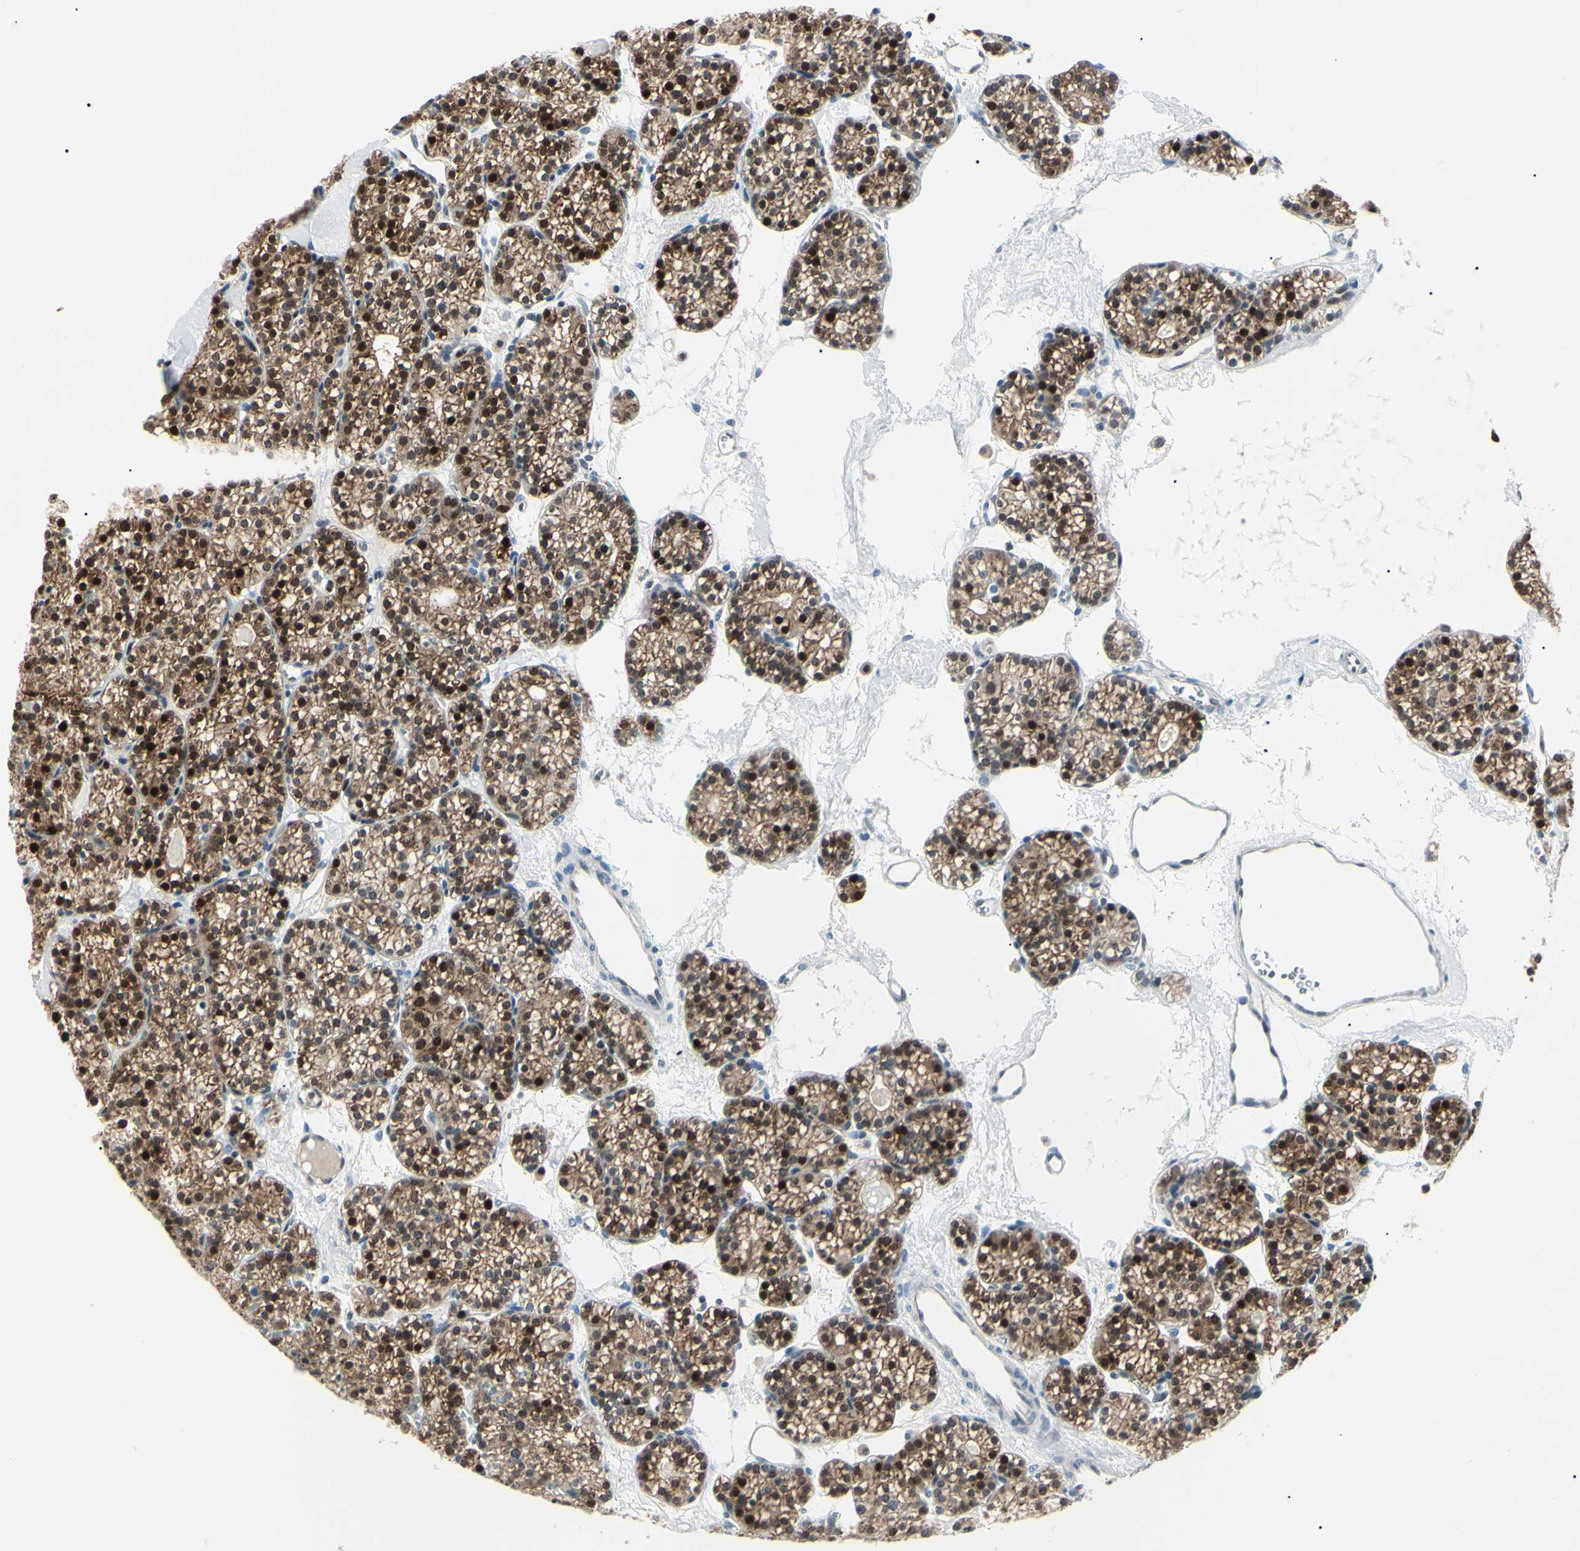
{"staining": {"intensity": "strong", "quantity": ">75%", "location": "cytoplasmic/membranous,nuclear"}, "tissue": "parathyroid gland", "cell_type": "Glandular cells", "image_type": "normal", "snomed": [{"axis": "morphology", "description": "Normal tissue, NOS"}, {"axis": "topography", "description": "Parathyroid gland"}], "caption": "A brown stain labels strong cytoplasmic/membranous,nuclear staining of a protein in glandular cells of normal parathyroid gland. The protein is shown in brown color, while the nuclei are stained blue.", "gene": "PGK1", "patient": {"sex": "female", "age": 64}}